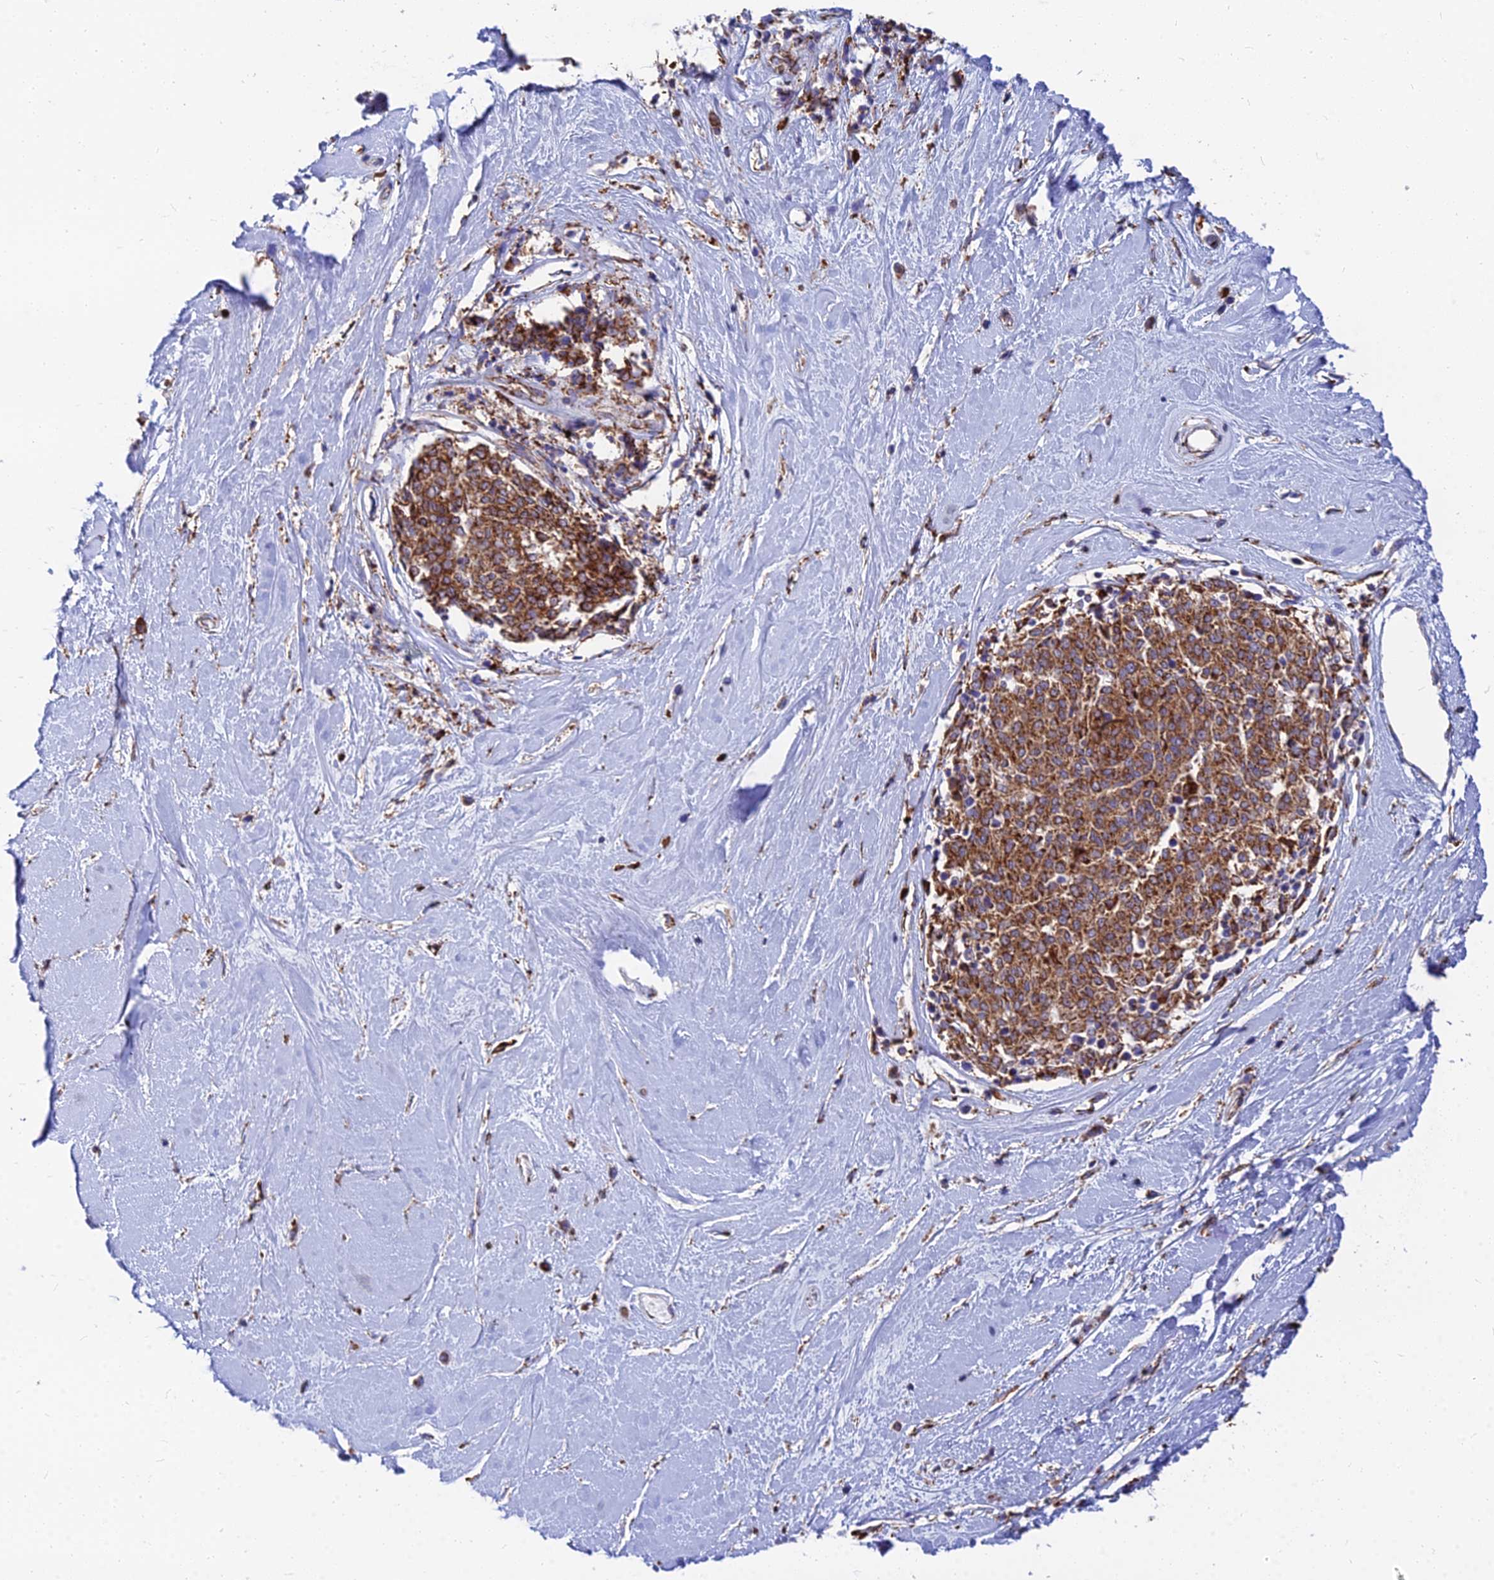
{"staining": {"intensity": "strong", "quantity": ">75%", "location": "cytoplasmic/membranous"}, "tissue": "melanoma", "cell_type": "Tumor cells", "image_type": "cancer", "snomed": [{"axis": "morphology", "description": "Malignant melanoma, NOS"}, {"axis": "topography", "description": "Skin"}], "caption": "Melanoma stained for a protein exhibits strong cytoplasmic/membranous positivity in tumor cells.", "gene": "CCT6B", "patient": {"sex": "female", "age": 72}}